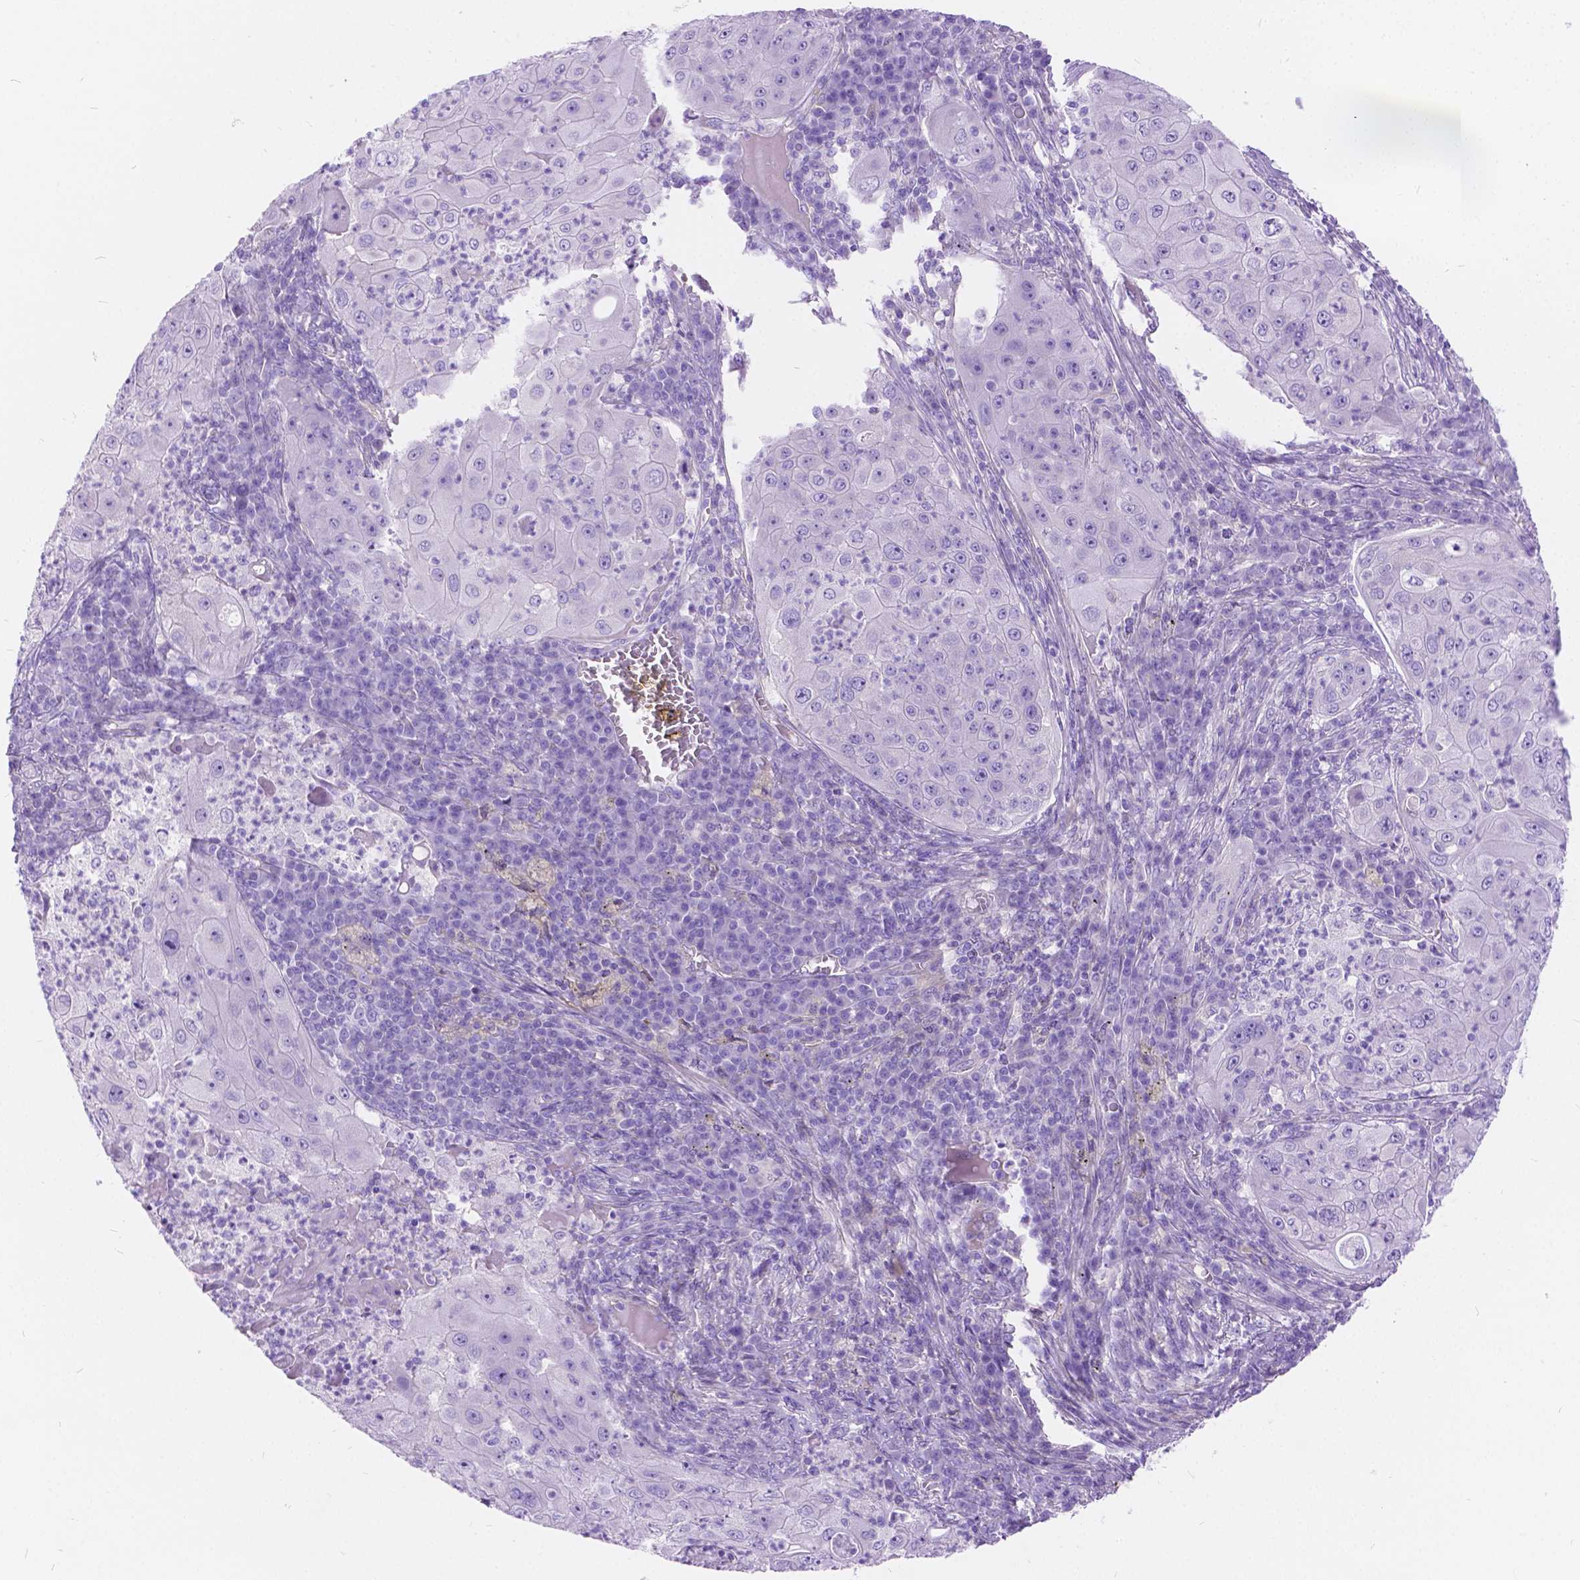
{"staining": {"intensity": "negative", "quantity": "none", "location": "none"}, "tissue": "lung cancer", "cell_type": "Tumor cells", "image_type": "cancer", "snomed": [{"axis": "morphology", "description": "Squamous cell carcinoma, NOS"}, {"axis": "topography", "description": "Lung"}], "caption": "Human lung squamous cell carcinoma stained for a protein using immunohistochemistry (IHC) reveals no staining in tumor cells.", "gene": "CHRM1", "patient": {"sex": "female", "age": 59}}